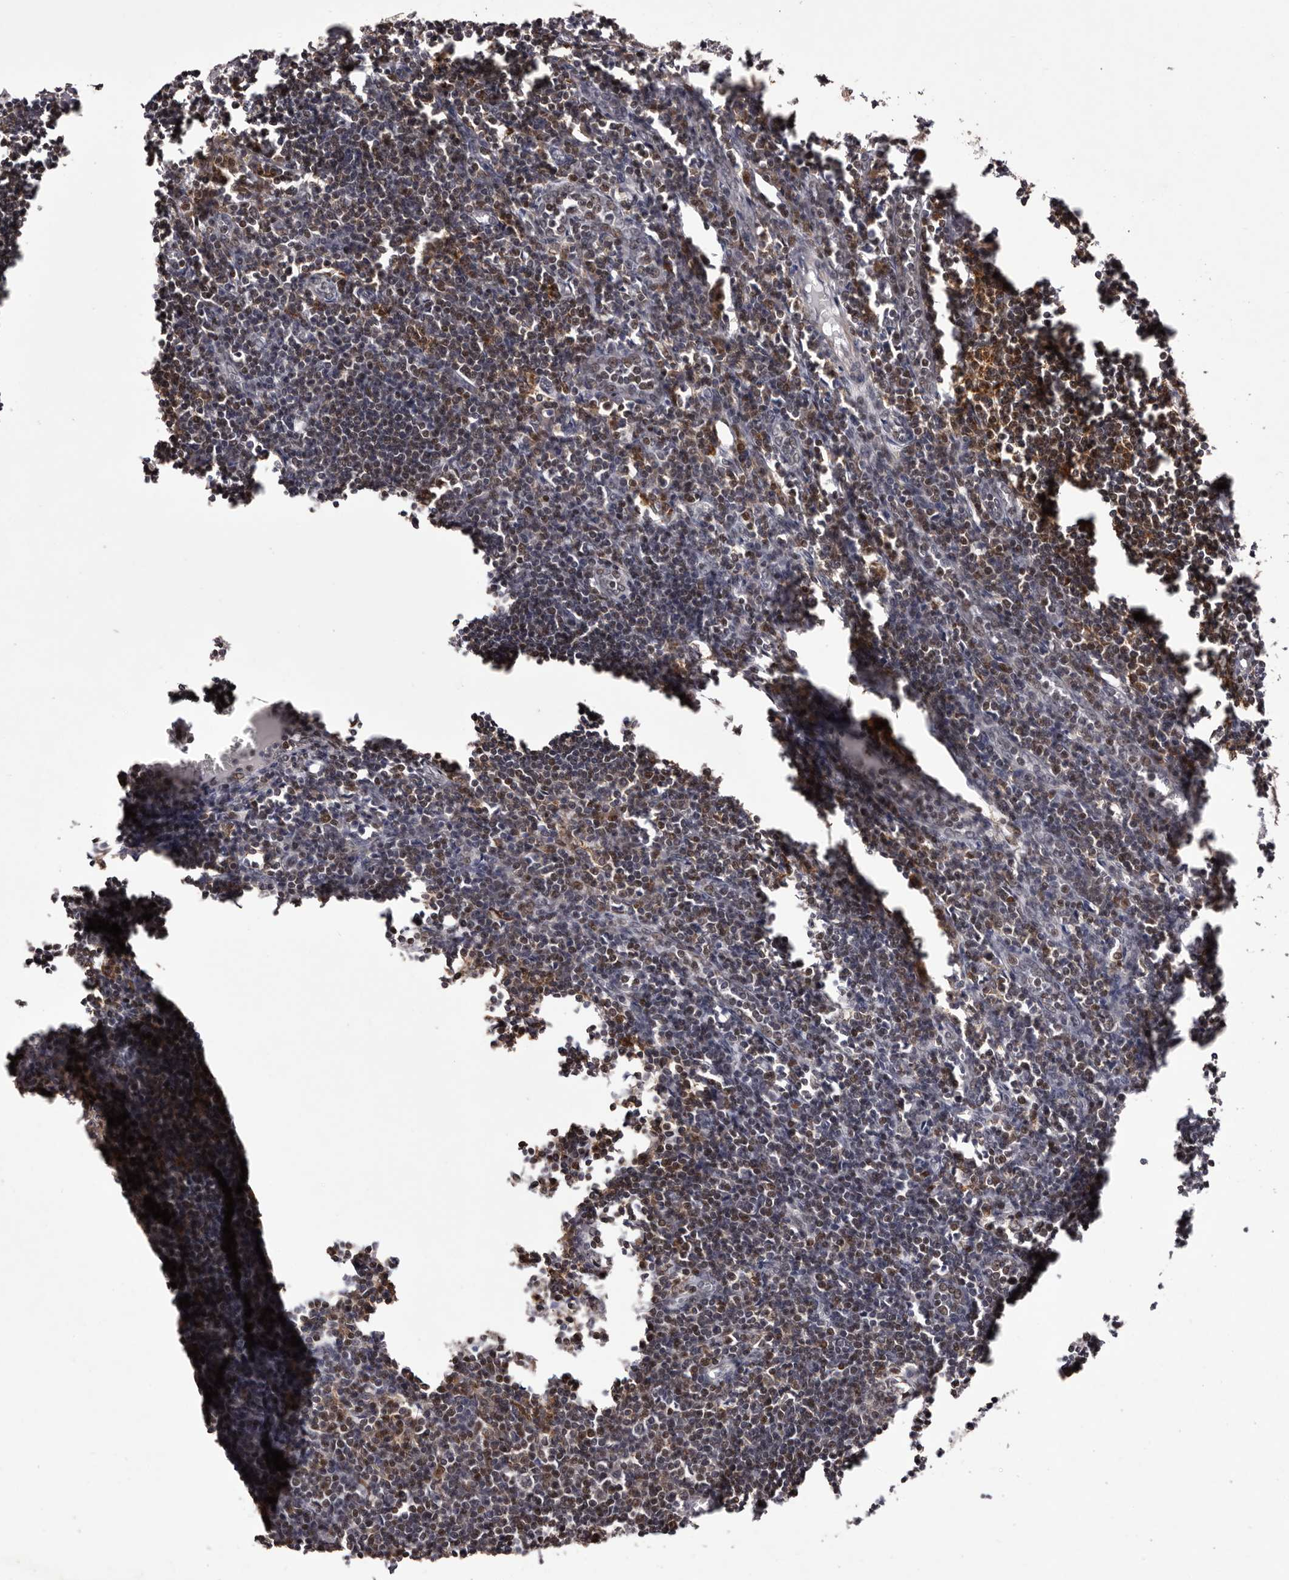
{"staining": {"intensity": "moderate", "quantity": "25%-75%", "location": "cytoplasmic/membranous,nuclear"}, "tissue": "lymph node", "cell_type": "Germinal center cells", "image_type": "normal", "snomed": [{"axis": "morphology", "description": "Normal tissue, NOS"}, {"axis": "morphology", "description": "Malignant melanoma, Metastatic site"}, {"axis": "topography", "description": "Lymph node"}], "caption": "An image showing moderate cytoplasmic/membranous,nuclear expression in about 25%-75% of germinal center cells in benign lymph node, as visualized by brown immunohistochemical staining.", "gene": "FBXO5", "patient": {"sex": "male", "age": 41}}